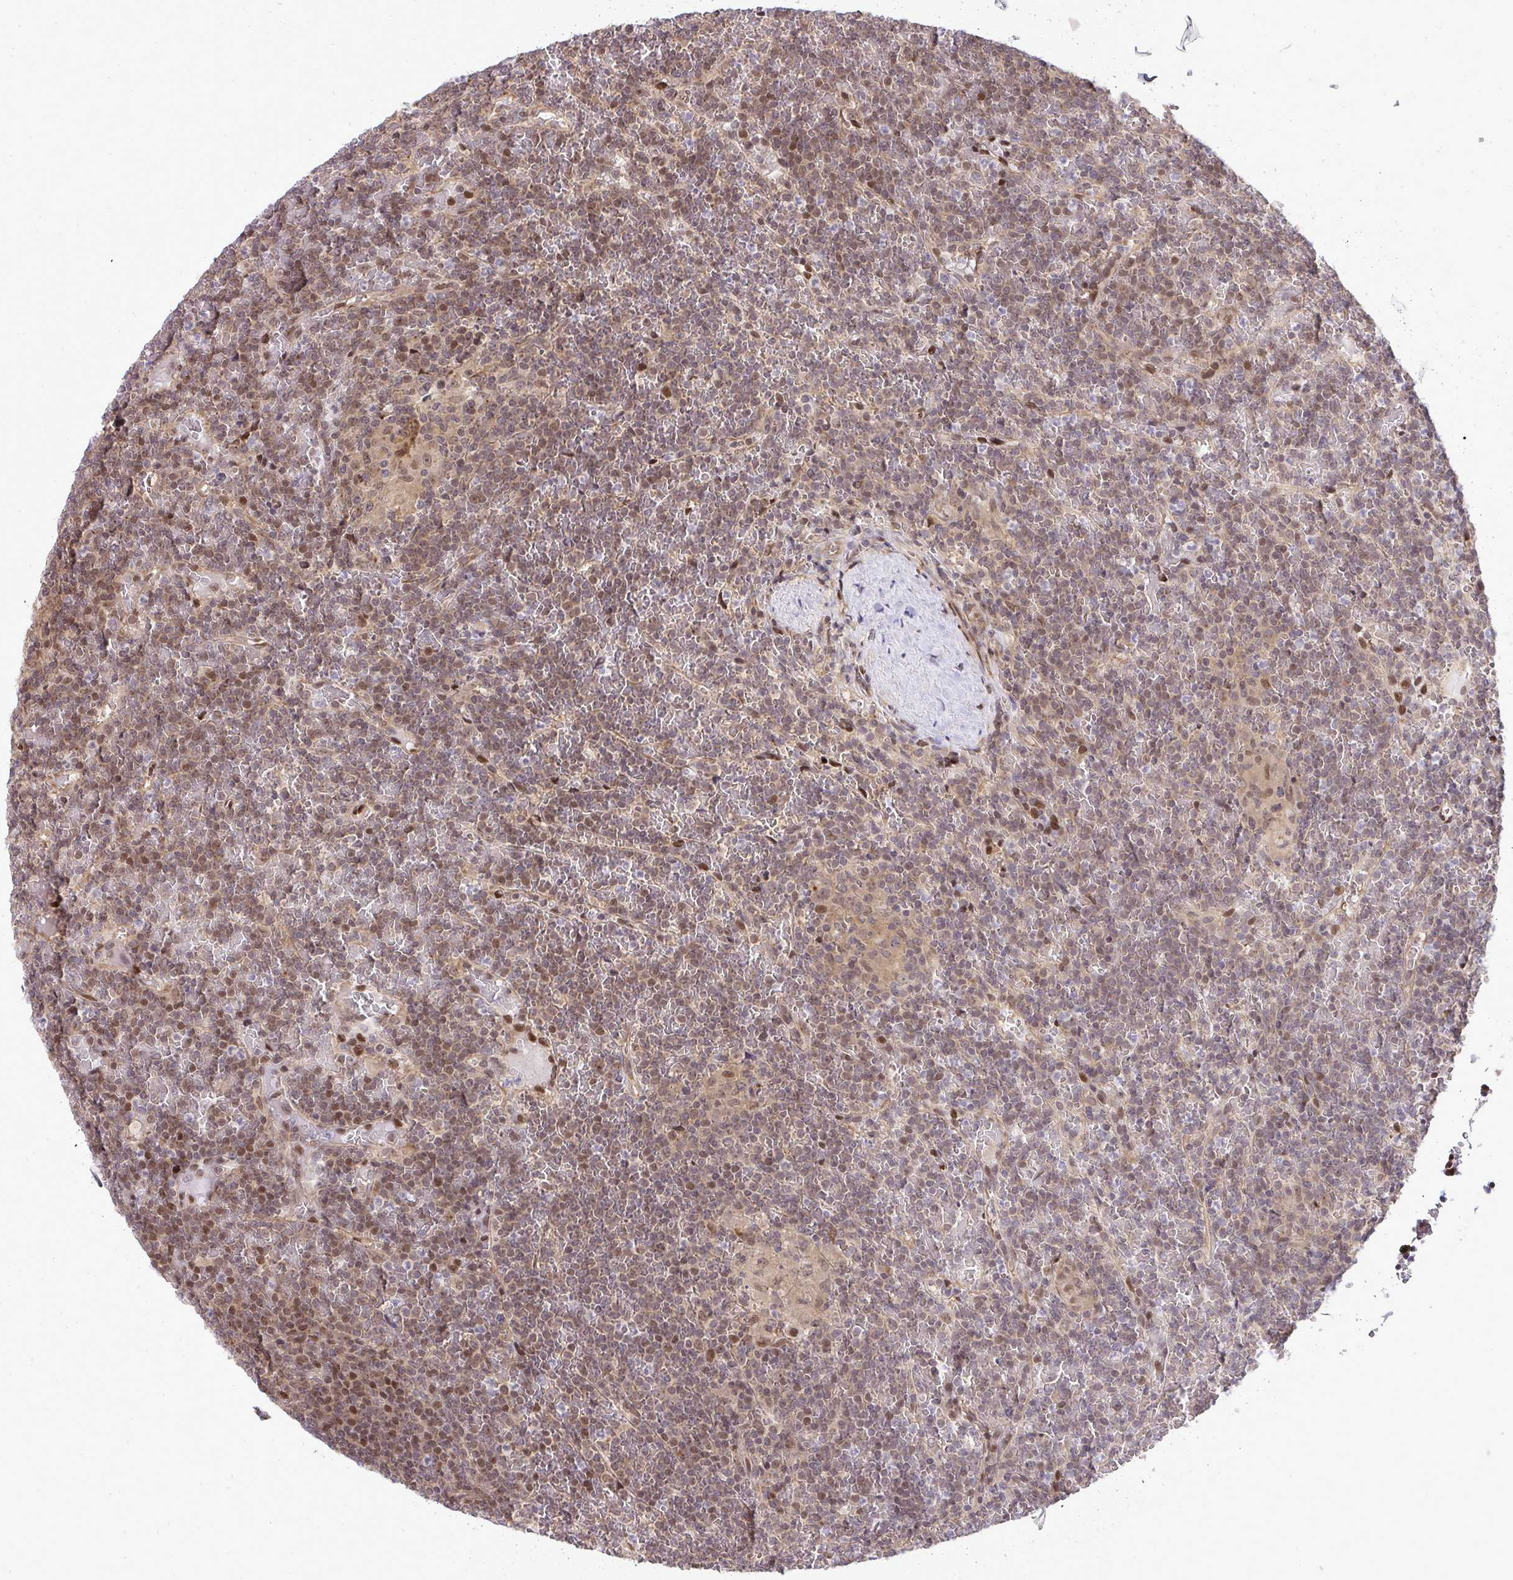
{"staining": {"intensity": "moderate", "quantity": "25%-75%", "location": "nuclear"}, "tissue": "lymphoma", "cell_type": "Tumor cells", "image_type": "cancer", "snomed": [{"axis": "morphology", "description": "Malignant lymphoma, non-Hodgkin's type, Low grade"}, {"axis": "topography", "description": "Spleen"}], "caption": "Human malignant lymphoma, non-Hodgkin's type (low-grade) stained for a protein (brown) displays moderate nuclear positive expression in about 25%-75% of tumor cells.", "gene": "PIGY", "patient": {"sex": "female", "age": 19}}